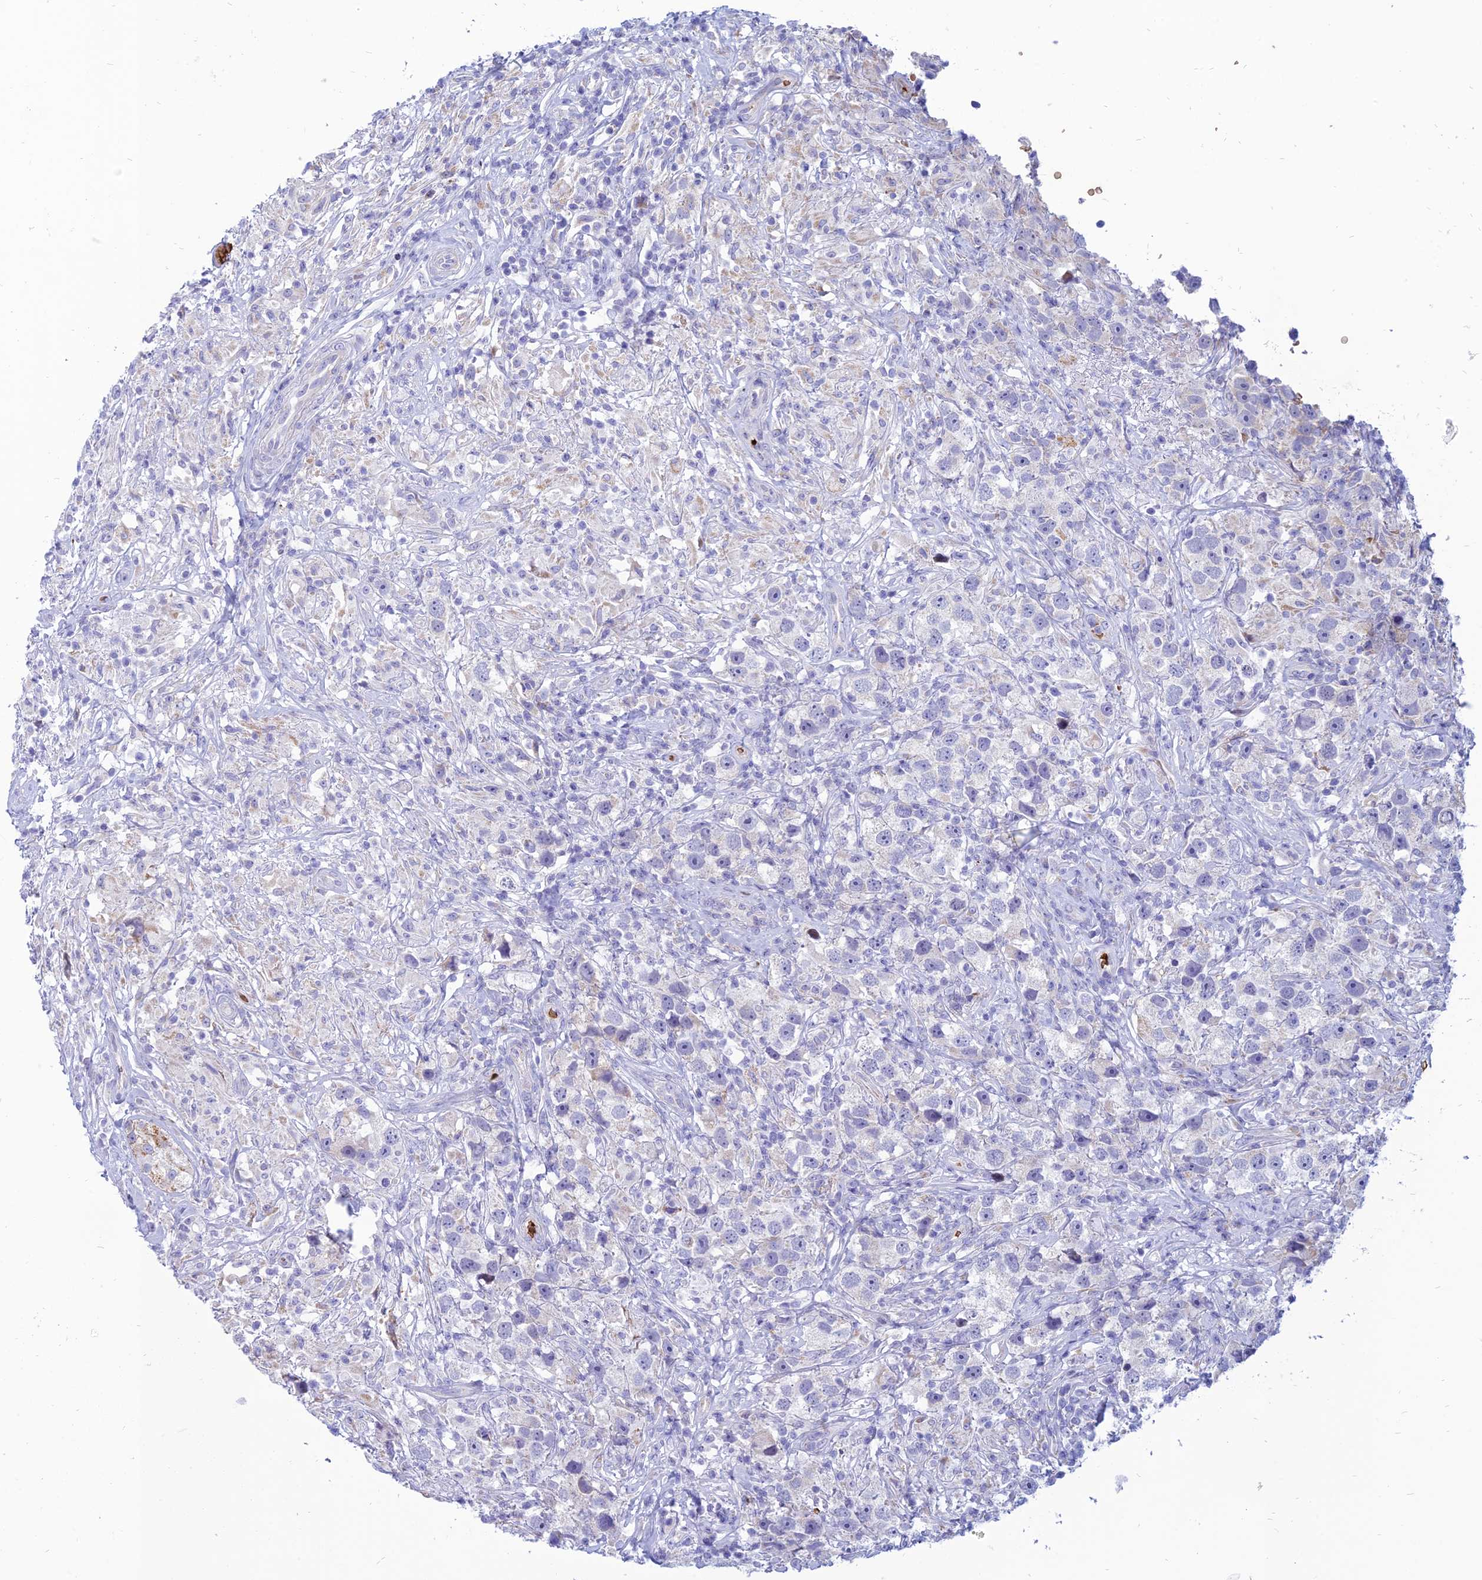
{"staining": {"intensity": "negative", "quantity": "none", "location": "none"}, "tissue": "testis cancer", "cell_type": "Tumor cells", "image_type": "cancer", "snomed": [{"axis": "morphology", "description": "Seminoma, NOS"}, {"axis": "topography", "description": "Testis"}], "caption": "Tumor cells are negative for protein expression in human testis cancer.", "gene": "HHAT", "patient": {"sex": "male", "age": 49}}